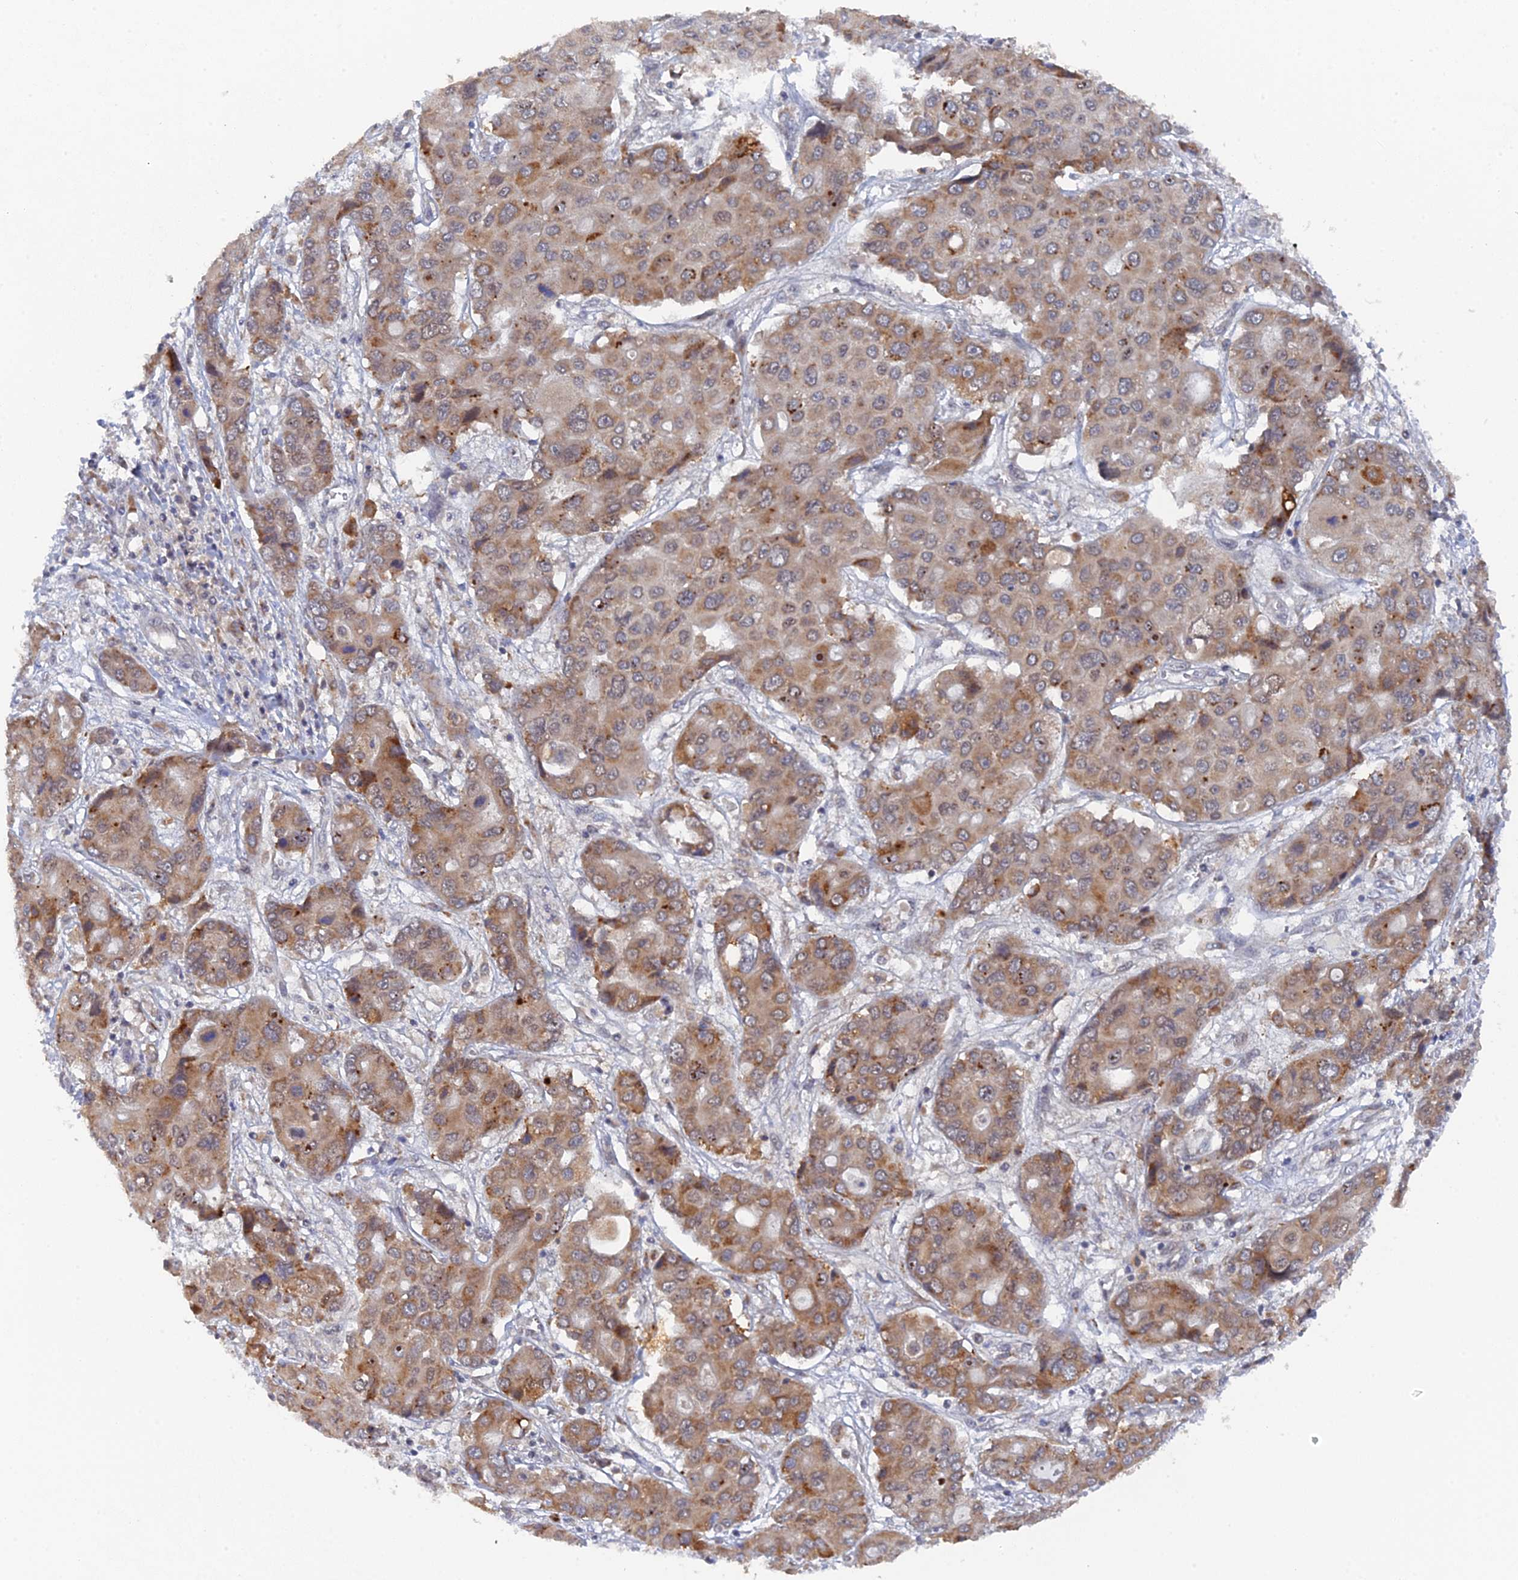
{"staining": {"intensity": "moderate", "quantity": ">75%", "location": "cytoplasmic/membranous,nuclear"}, "tissue": "liver cancer", "cell_type": "Tumor cells", "image_type": "cancer", "snomed": [{"axis": "morphology", "description": "Cholangiocarcinoma"}, {"axis": "topography", "description": "Liver"}], "caption": "IHC (DAB) staining of human liver cancer (cholangiocarcinoma) reveals moderate cytoplasmic/membranous and nuclear protein positivity in approximately >75% of tumor cells. Using DAB (brown) and hematoxylin (blue) stains, captured at high magnification using brightfield microscopy.", "gene": "MIGA2", "patient": {"sex": "male", "age": 67}}